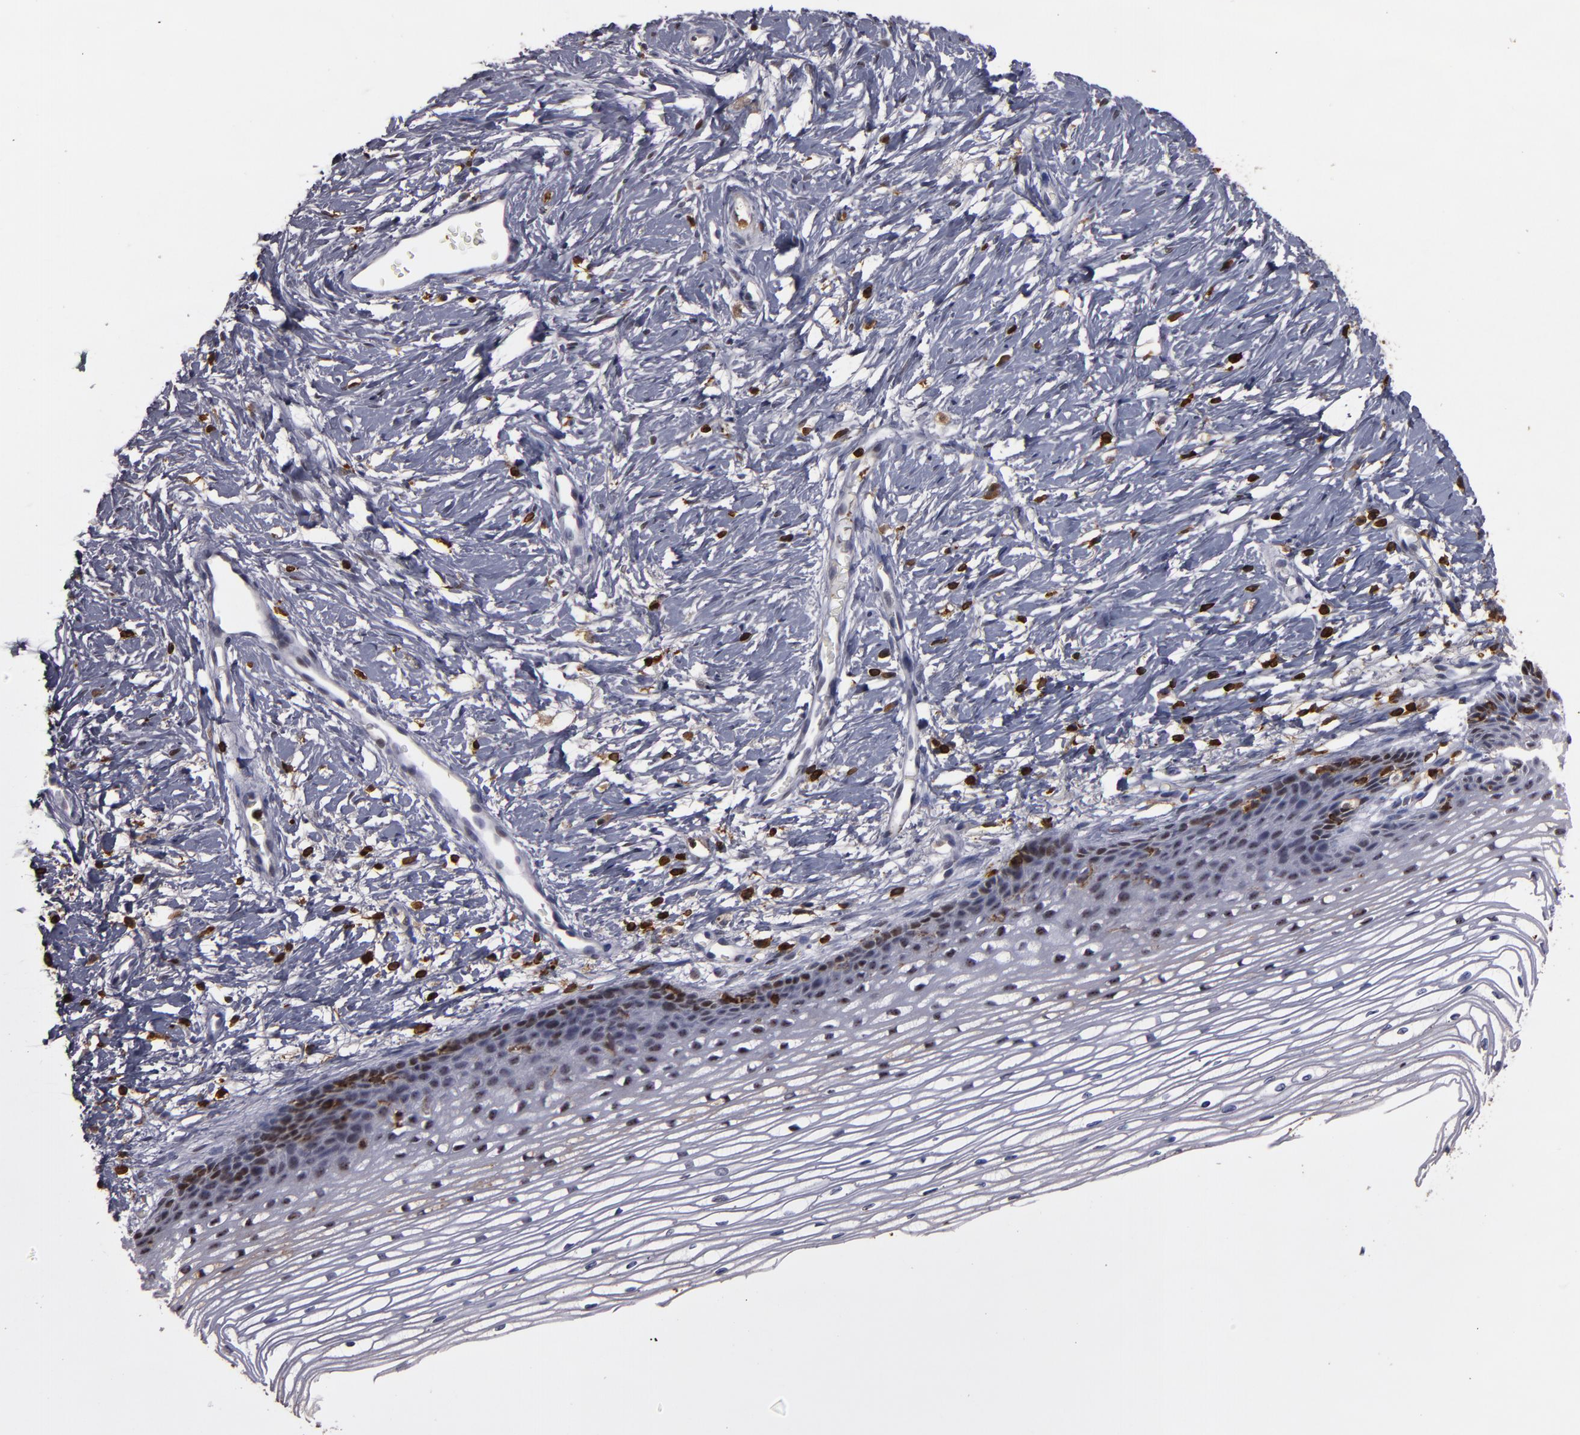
{"staining": {"intensity": "weak", "quantity": "25%-75%", "location": "nuclear"}, "tissue": "cervix", "cell_type": "Glandular cells", "image_type": "normal", "snomed": [{"axis": "morphology", "description": "Normal tissue, NOS"}, {"axis": "topography", "description": "Cervix"}], "caption": "Immunohistochemistry micrograph of normal human cervix stained for a protein (brown), which shows low levels of weak nuclear expression in approximately 25%-75% of glandular cells.", "gene": "WAS", "patient": {"sex": "female", "age": 77}}